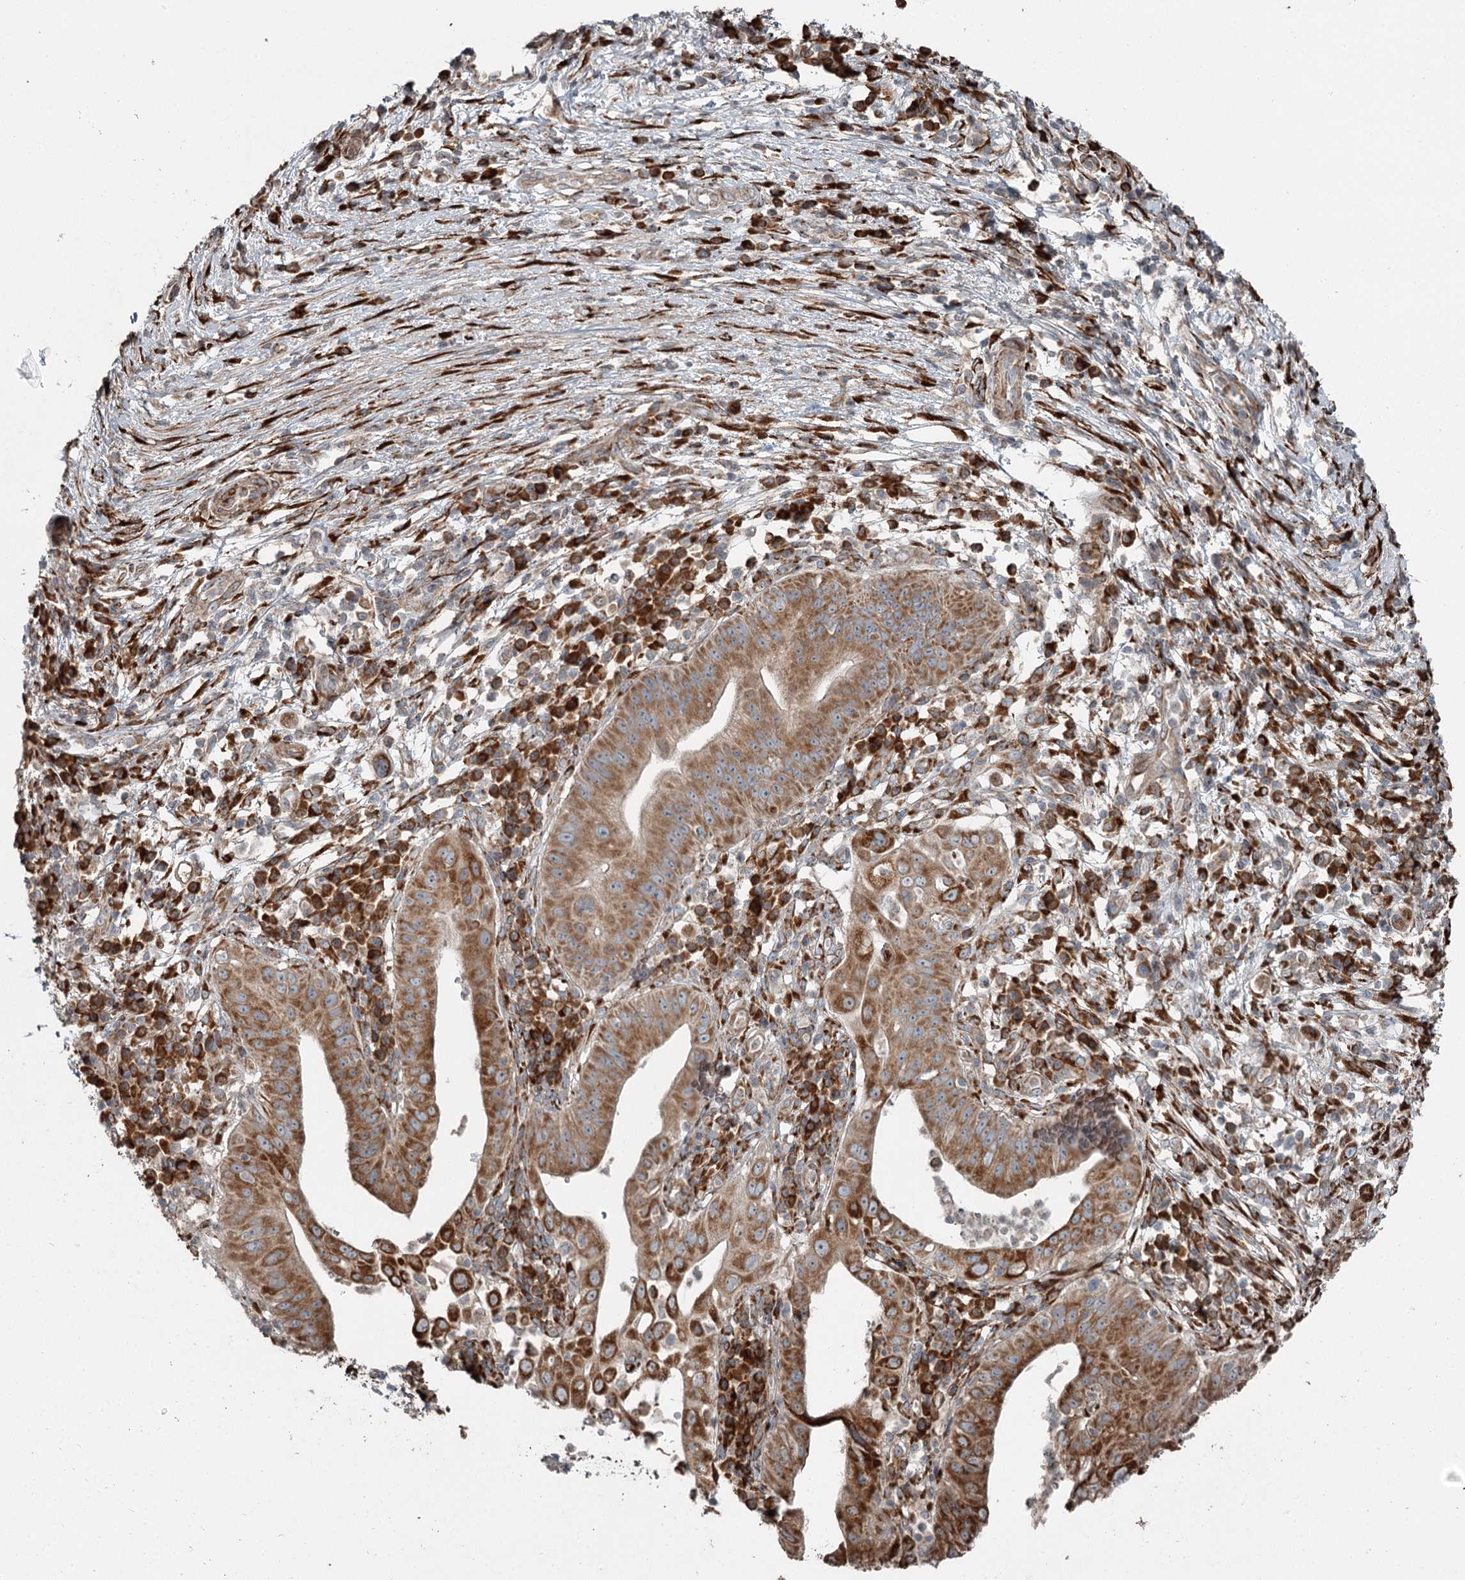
{"staining": {"intensity": "moderate", "quantity": ">75%", "location": "cytoplasmic/membranous"}, "tissue": "pancreatic cancer", "cell_type": "Tumor cells", "image_type": "cancer", "snomed": [{"axis": "morphology", "description": "Adenocarcinoma, NOS"}, {"axis": "topography", "description": "Pancreas"}], "caption": "The image exhibits staining of pancreatic cancer (adenocarcinoma), revealing moderate cytoplasmic/membranous protein staining (brown color) within tumor cells. The staining was performed using DAB, with brown indicating positive protein expression. Nuclei are stained blue with hematoxylin.", "gene": "RASSF8", "patient": {"sex": "male", "age": 68}}